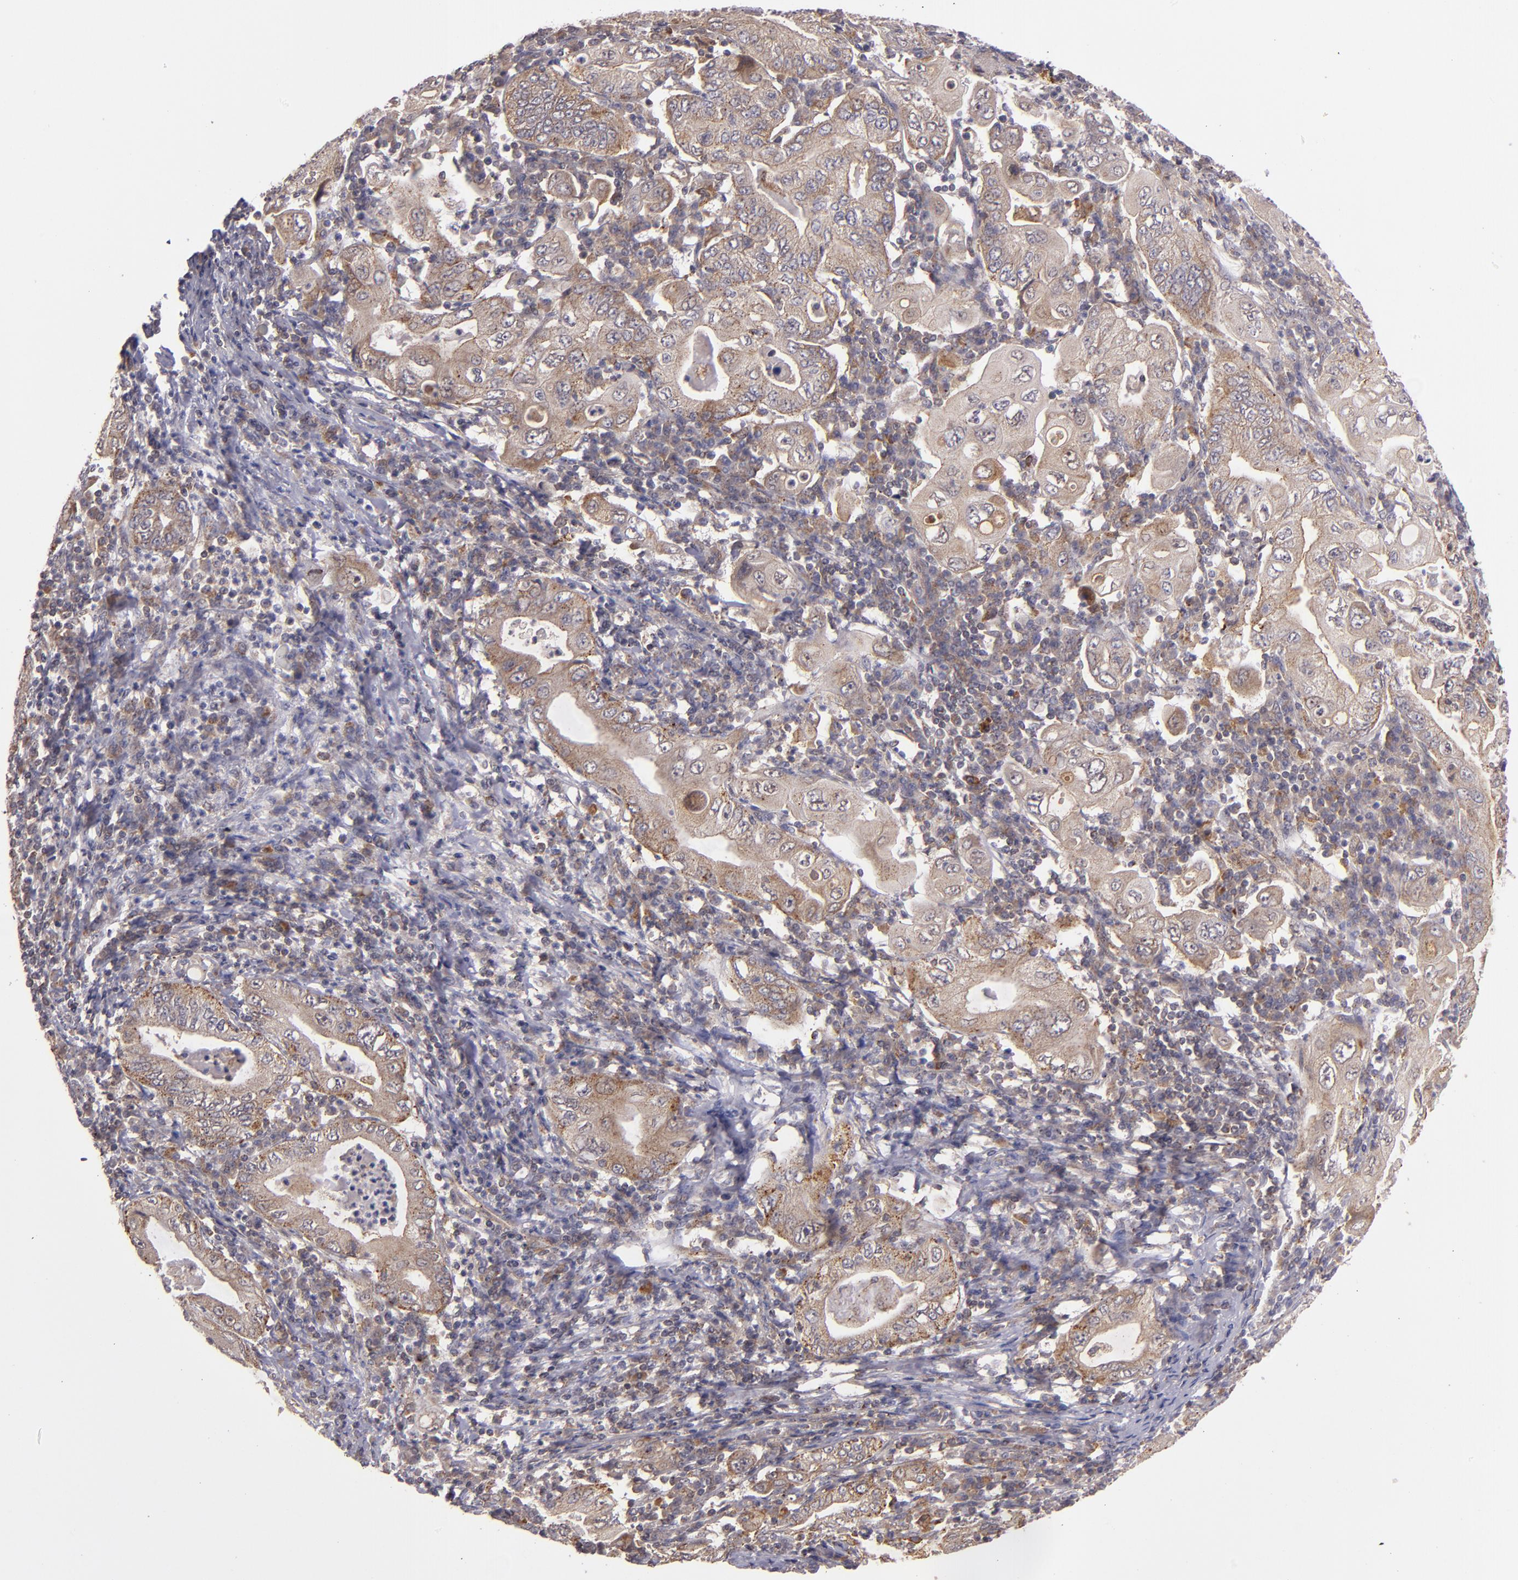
{"staining": {"intensity": "moderate", "quantity": ">75%", "location": "cytoplasmic/membranous"}, "tissue": "stomach cancer", "cell_type": "Tumor cells", "image_type": "cancer", "snomed": [{"axis": "morphology", "description": "Normal tissue, NOS"}, {"axis": "morphology", "description": "Adenocarcinoma, NOS"}, {"axis": "topography", "description": "Esophagus"}, {"axis": "topography", "description": "Stomach, upper"}, {"axis": "topography", "description": "Peripheral nerve tissue"}], "caption": "This image reveals IHC staining of stomach cancer, with medium moderate cytoplasmic/membranous positivity in about >75% of tumor cells.", "gene": "ZFYVE1", "patient": {"sex": "male", "age": 62}}